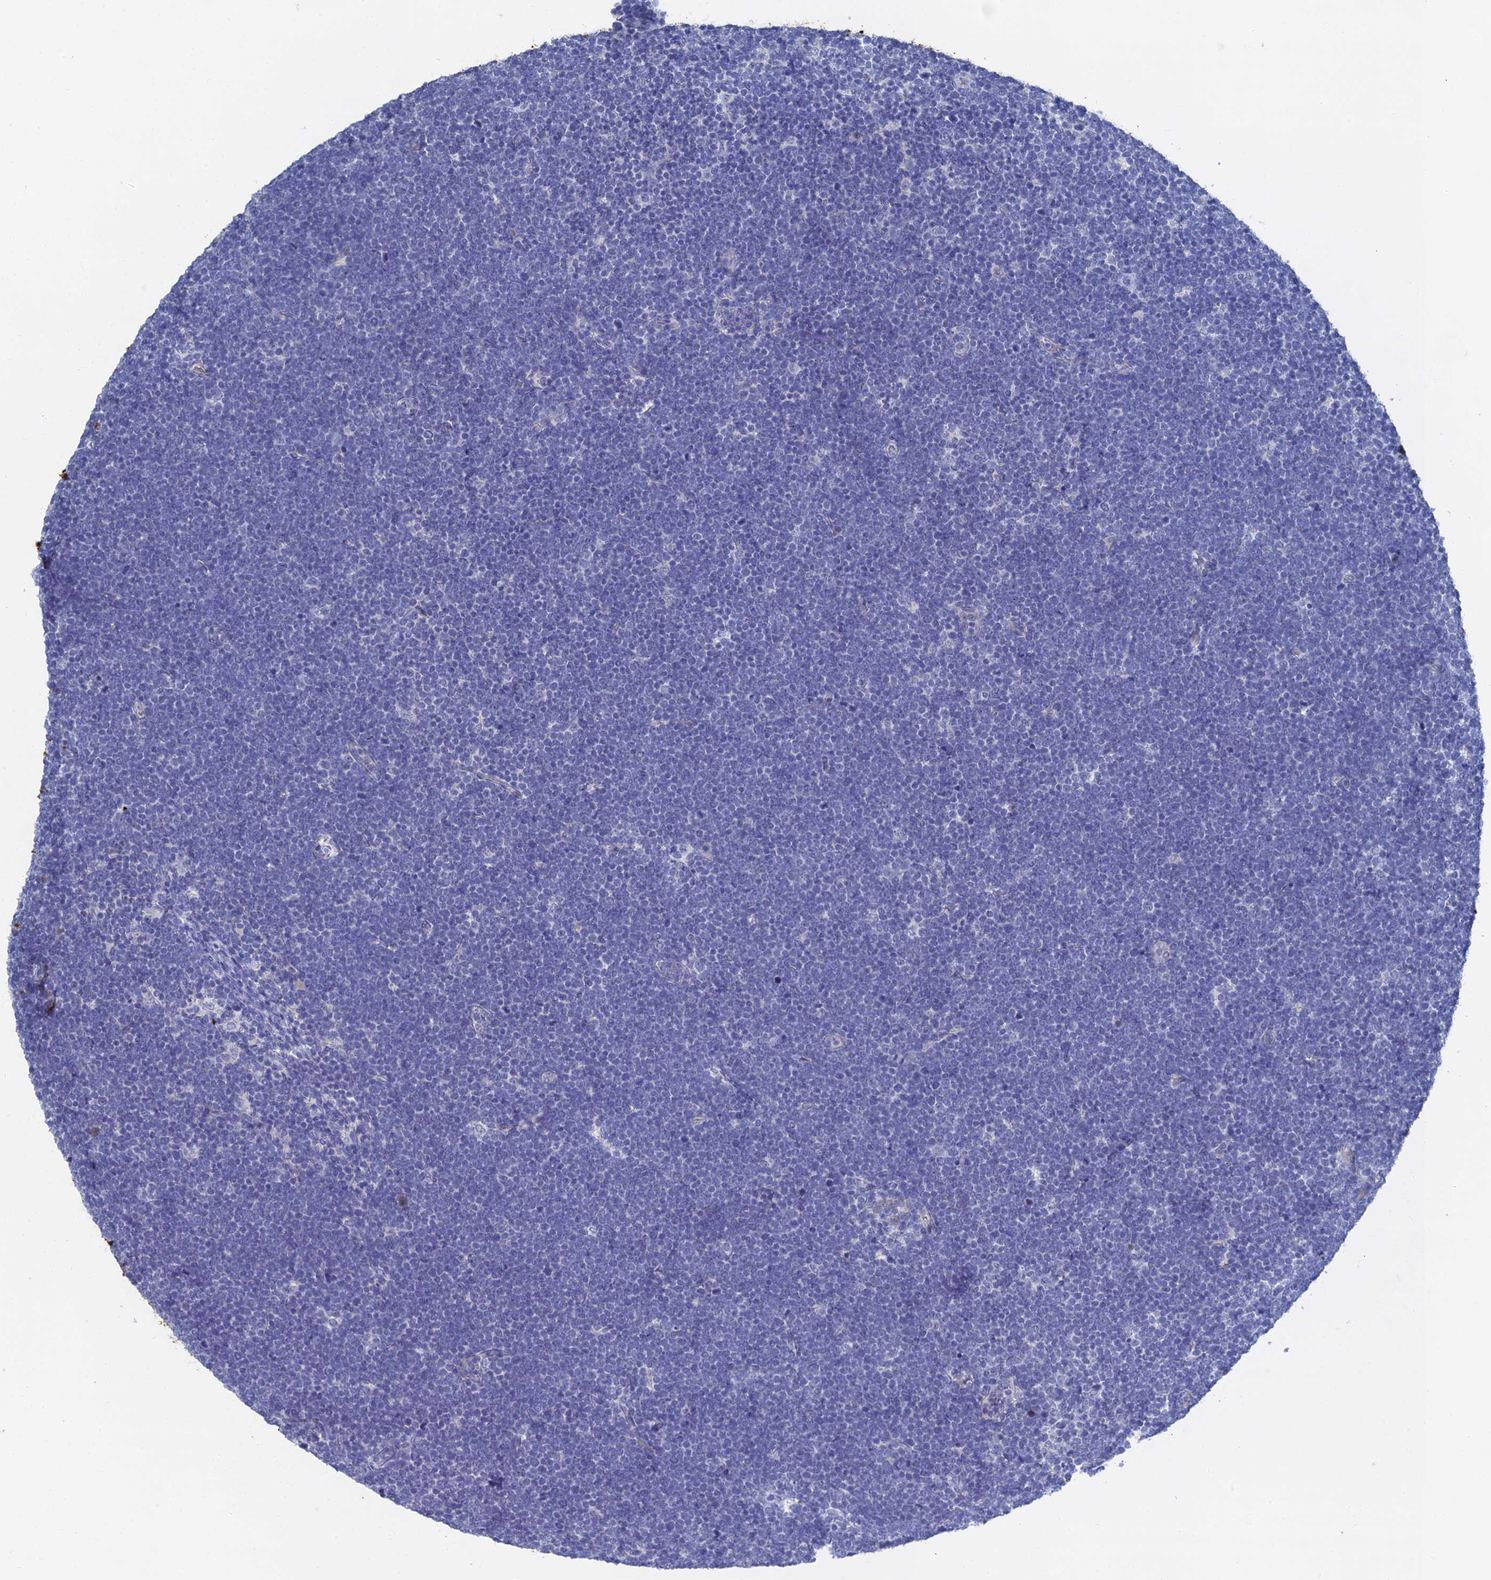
{"staining": {"intensity": "negative", "quantity": "none", "location": "none"}, "tissue": "lymphoma", "cell_type": "Tumor cells", "image_type": "cancer", "snomed": [{"axis": "morphology", "description": "Malignant lymphoma, non-Hodgkin's type, High grade"}, {"axis": "topography", "description": "Lymph node"}], "caption": "DAB (3,3'-diaminobenzidine) immunohistochemical staining of human lymphoma displays no significant expression in tumor cells.", "gene": "GFAP", "patient": {"sex": "male", "age": 13}}